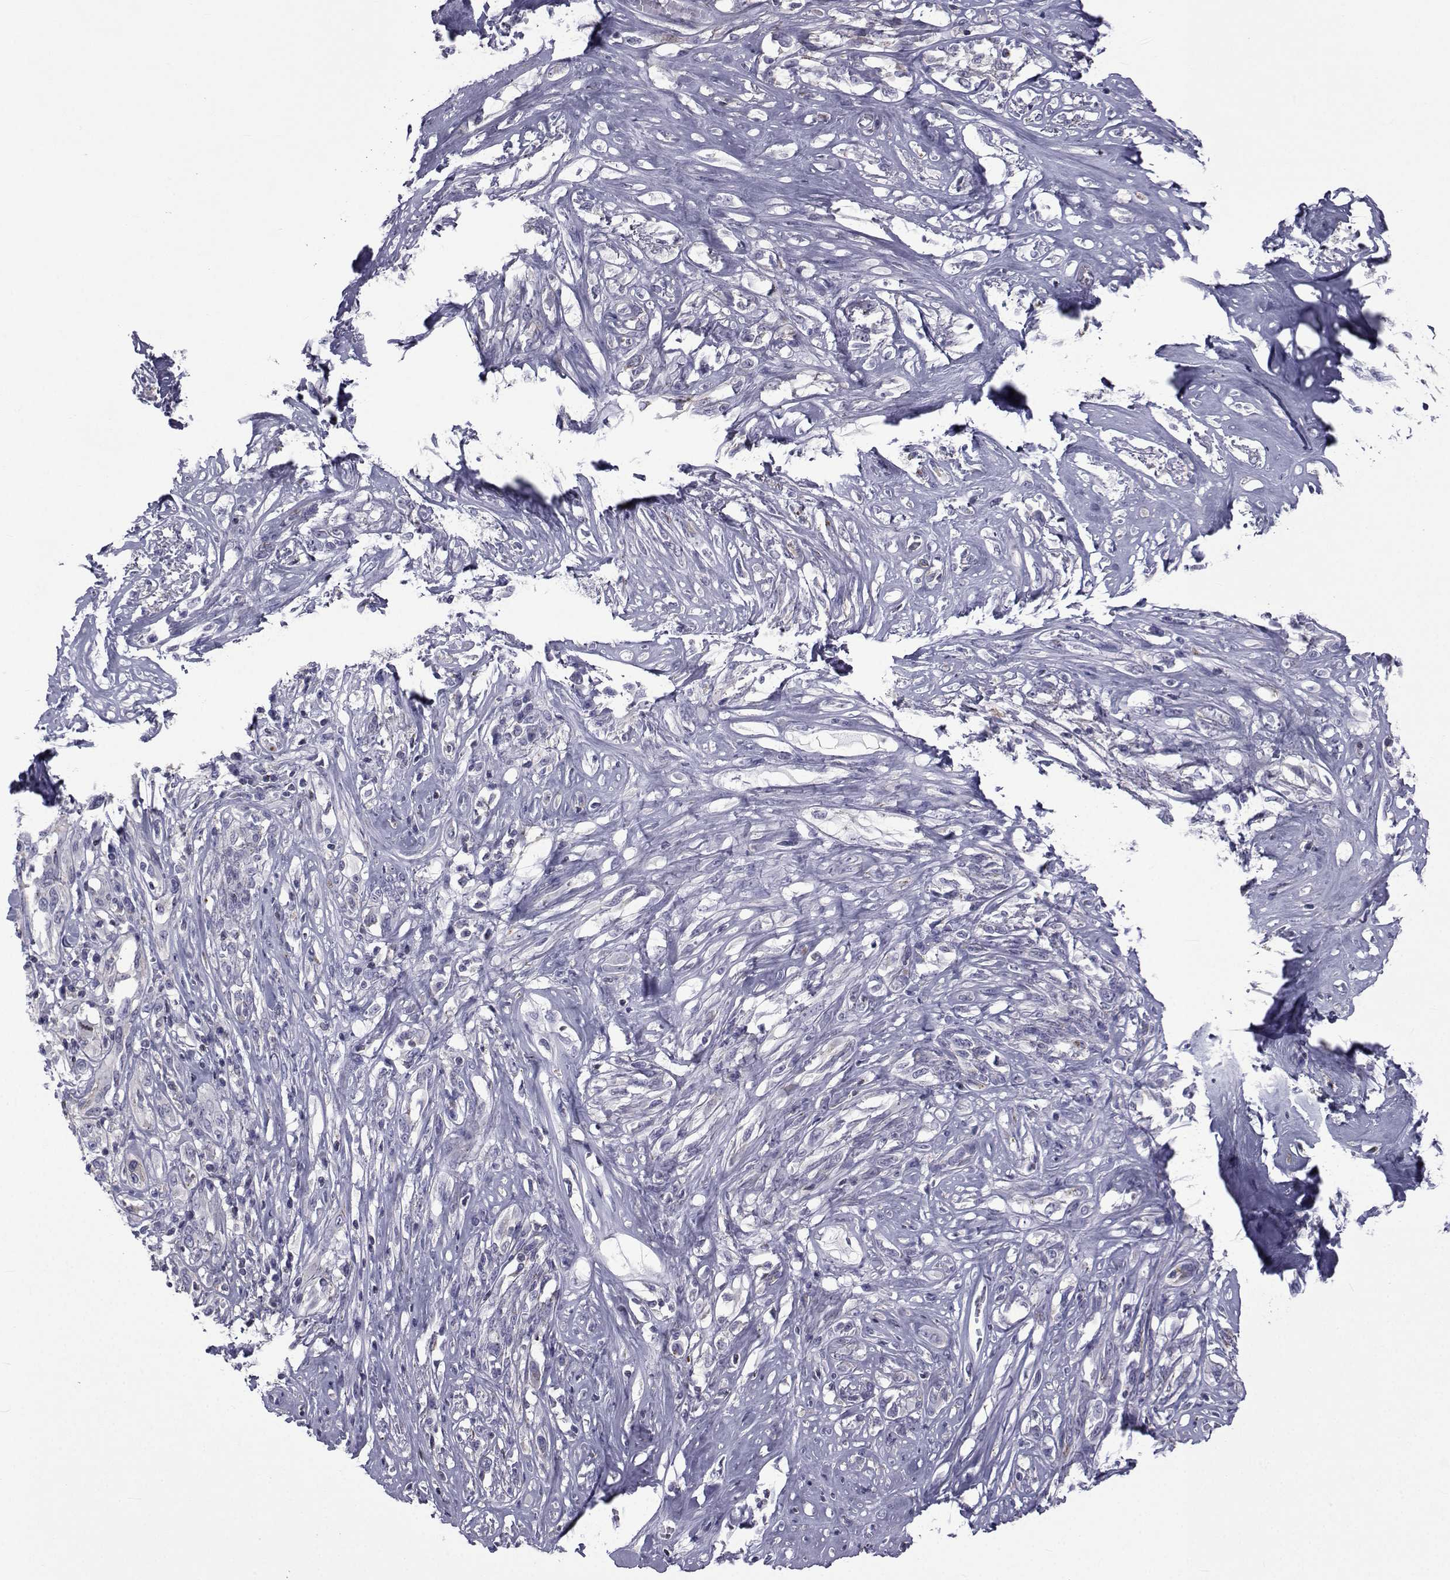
{"staining": {"intensity": "negative", "quantity": "none", "location": "none"}, "tissue": "melanoma", "cell_type": "Tumor cells", "image_type": "cancer", "snomed": [{"axis": "morphology", "description": "Malignant melanoma, NOS"}, {"axis": "topography", "description": "Skin"}], "caption": "There is no significant staining in tumor cells of malignant melanoma. (DAB immunohistochemistry (IHC) visualized using brightfield microscopy, high magnification).", "gene": "PDE6H", "patient": {"sex": "female", "age": 91}}